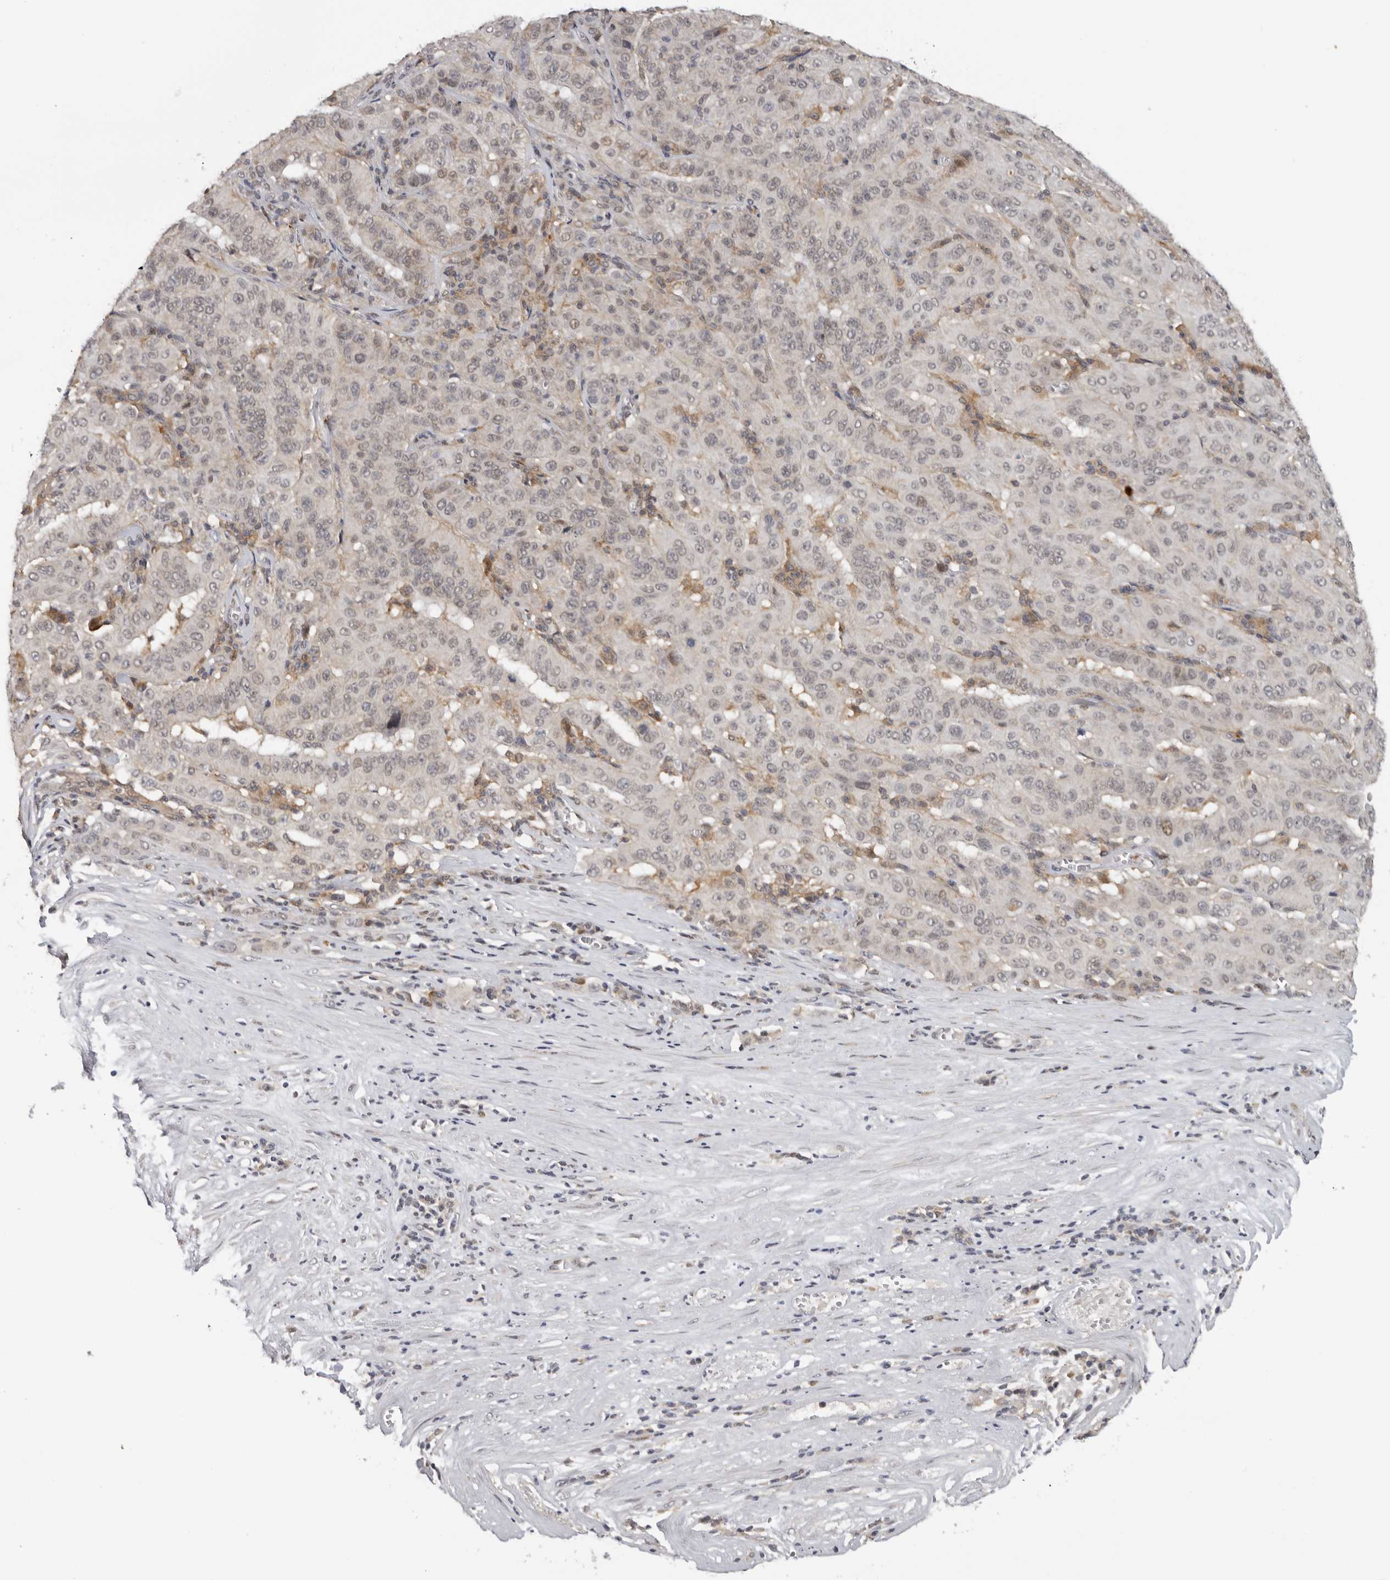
{"staining": {"intensity": "weak", "quantity": "<25%", "location": "cytoplasmic/membranous,nuclear"}, "tissue": "pancreatic cancer", "cell_type": "Tumor cells", "image_type": "cancer", "snomed": [{"axis": "morphology", "description": "Adenocarcinoma, NOS"}, {"axis": "topography", "description": "Pancreas"}], "caption": "Tumor cells are negative for brown protein staining in pancreatic cancer (adenocarcinoma).", "gene": "KIF2B", "patient": {"sex": "male", "age": 63}}